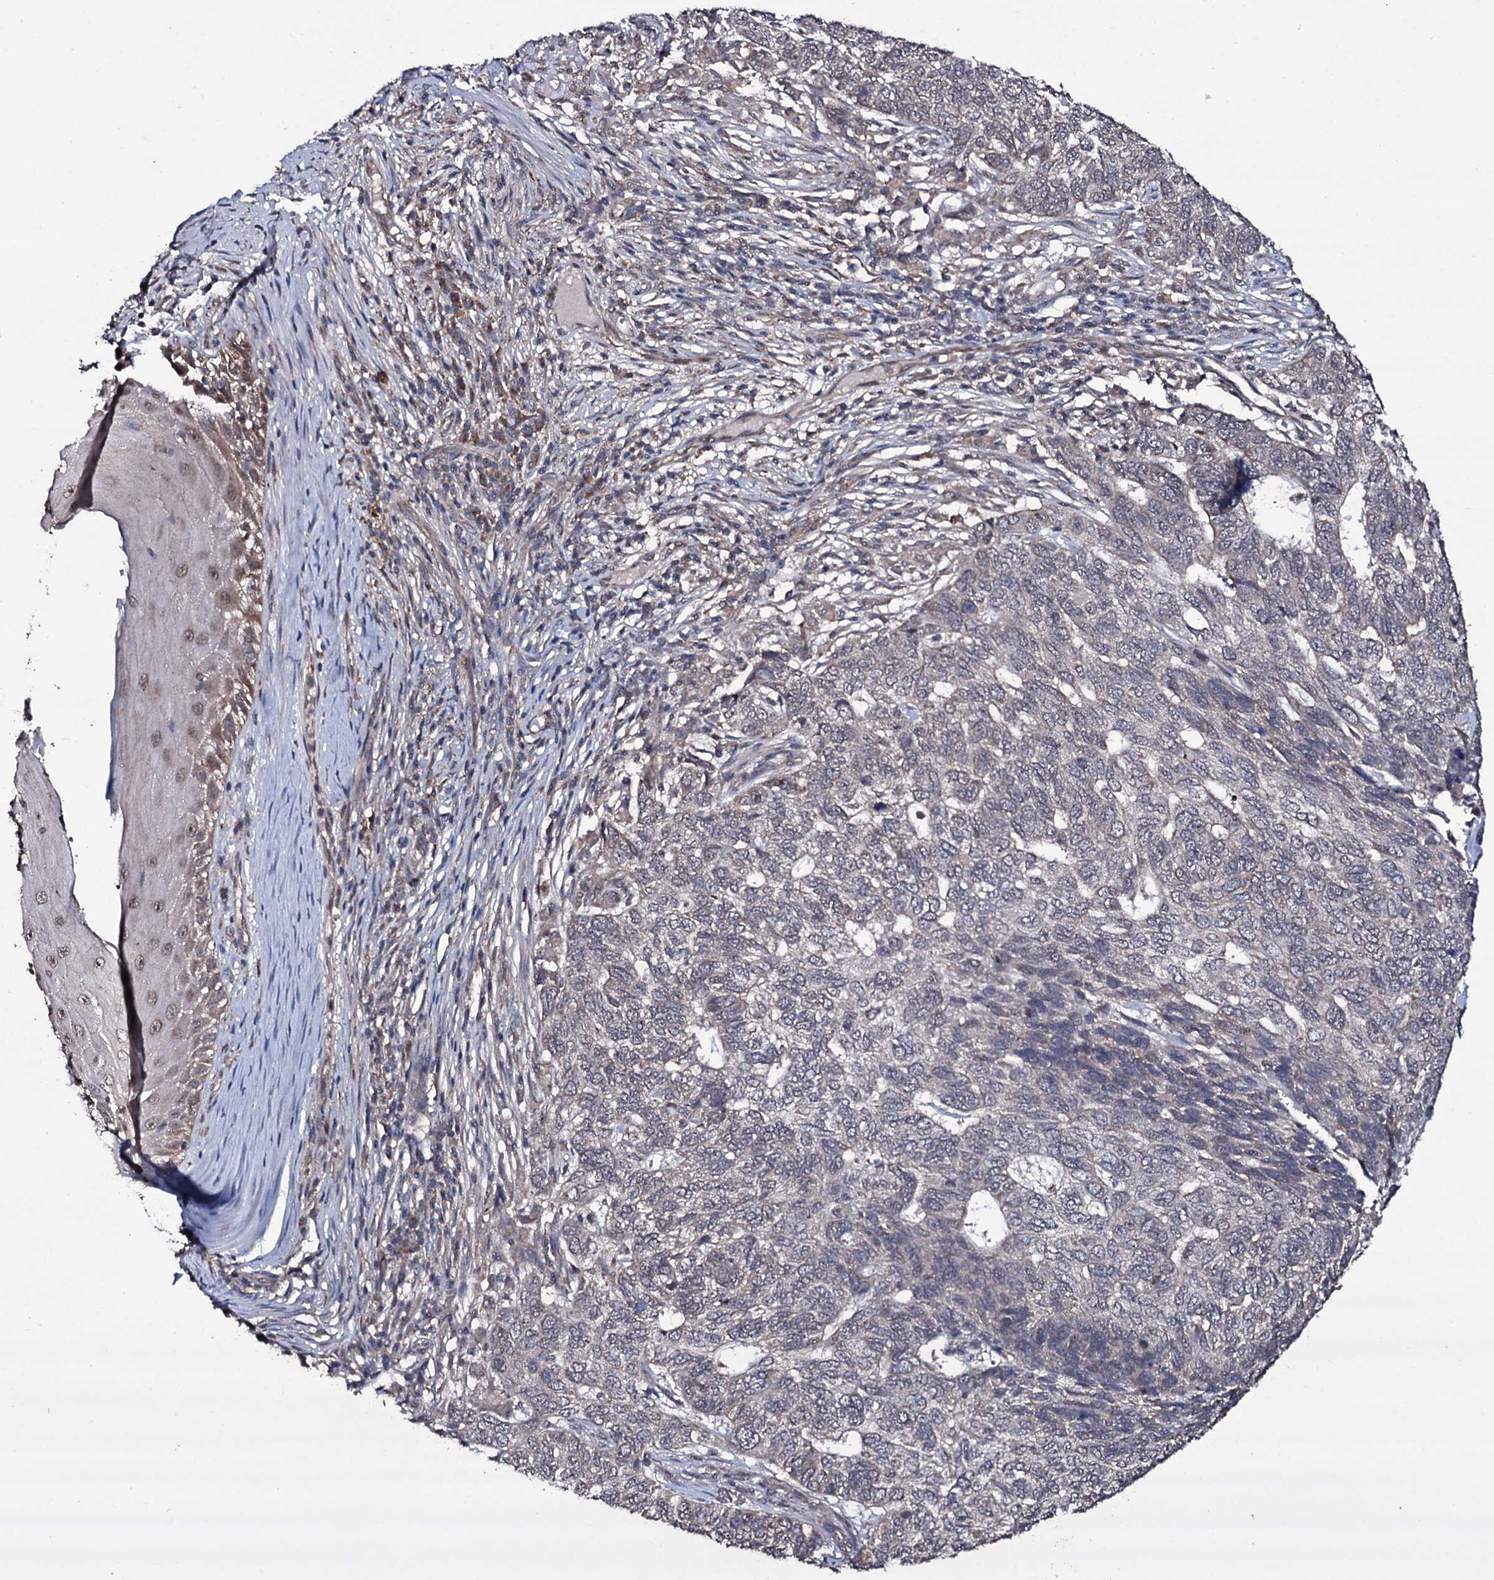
{"staining": {"intensity": "weak", "quantity": "<25%", "location": "cytoplasmic/membranous"}, "tissue": "skin cancer", "cell_type": "Tumor cells", "image_type": "cancer", "snomed": [{"axis": "morphology", "description": "Basal cell carcinoma"}, {"axis": "topography", "description": "Skin"}], "caption": "The image exhibits no staining of tumor cells in basal cell carcinoma (skin).", "gene": "MRPS31", "patient": {"sex": "female", "age": 65}}